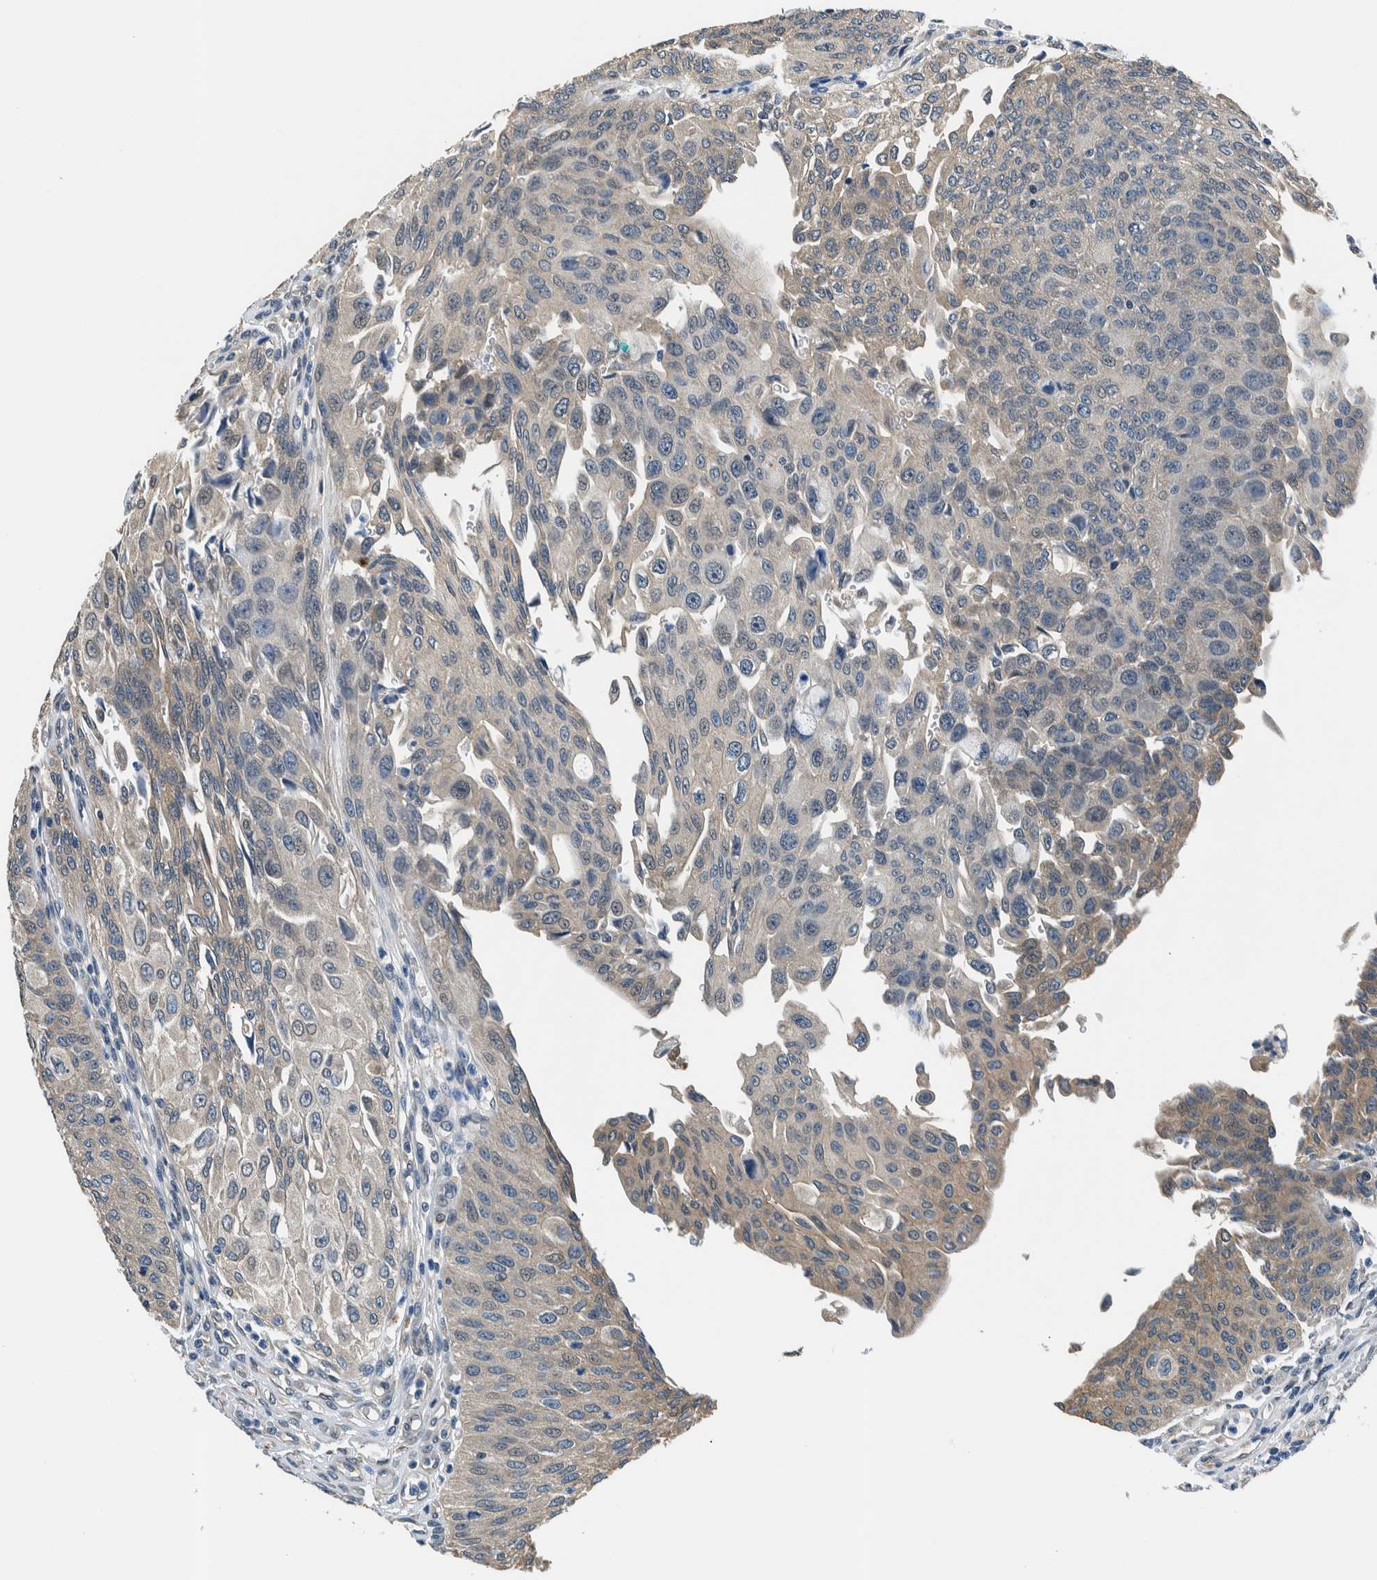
{"staining": {"intensity": "weak", "quantity": "<25%", "location": "cytoplasmic/membranous"}, "tissue": "urothelial cancer", "cell_type": "Tumor cells", "image_type": "cancer", "snomed": [{"axis": "morphology", "description": "Urothelial carcinoma, High grade"}, {"axis": "topography", "description": "Urinary bladder"}], "caption": "A histopathology image of human urothelial carcinoma (high-grade) is negative for staining in tumor cells.", "gene": "NIBAN2", "patient": {"sex": "male", "age": 46}}